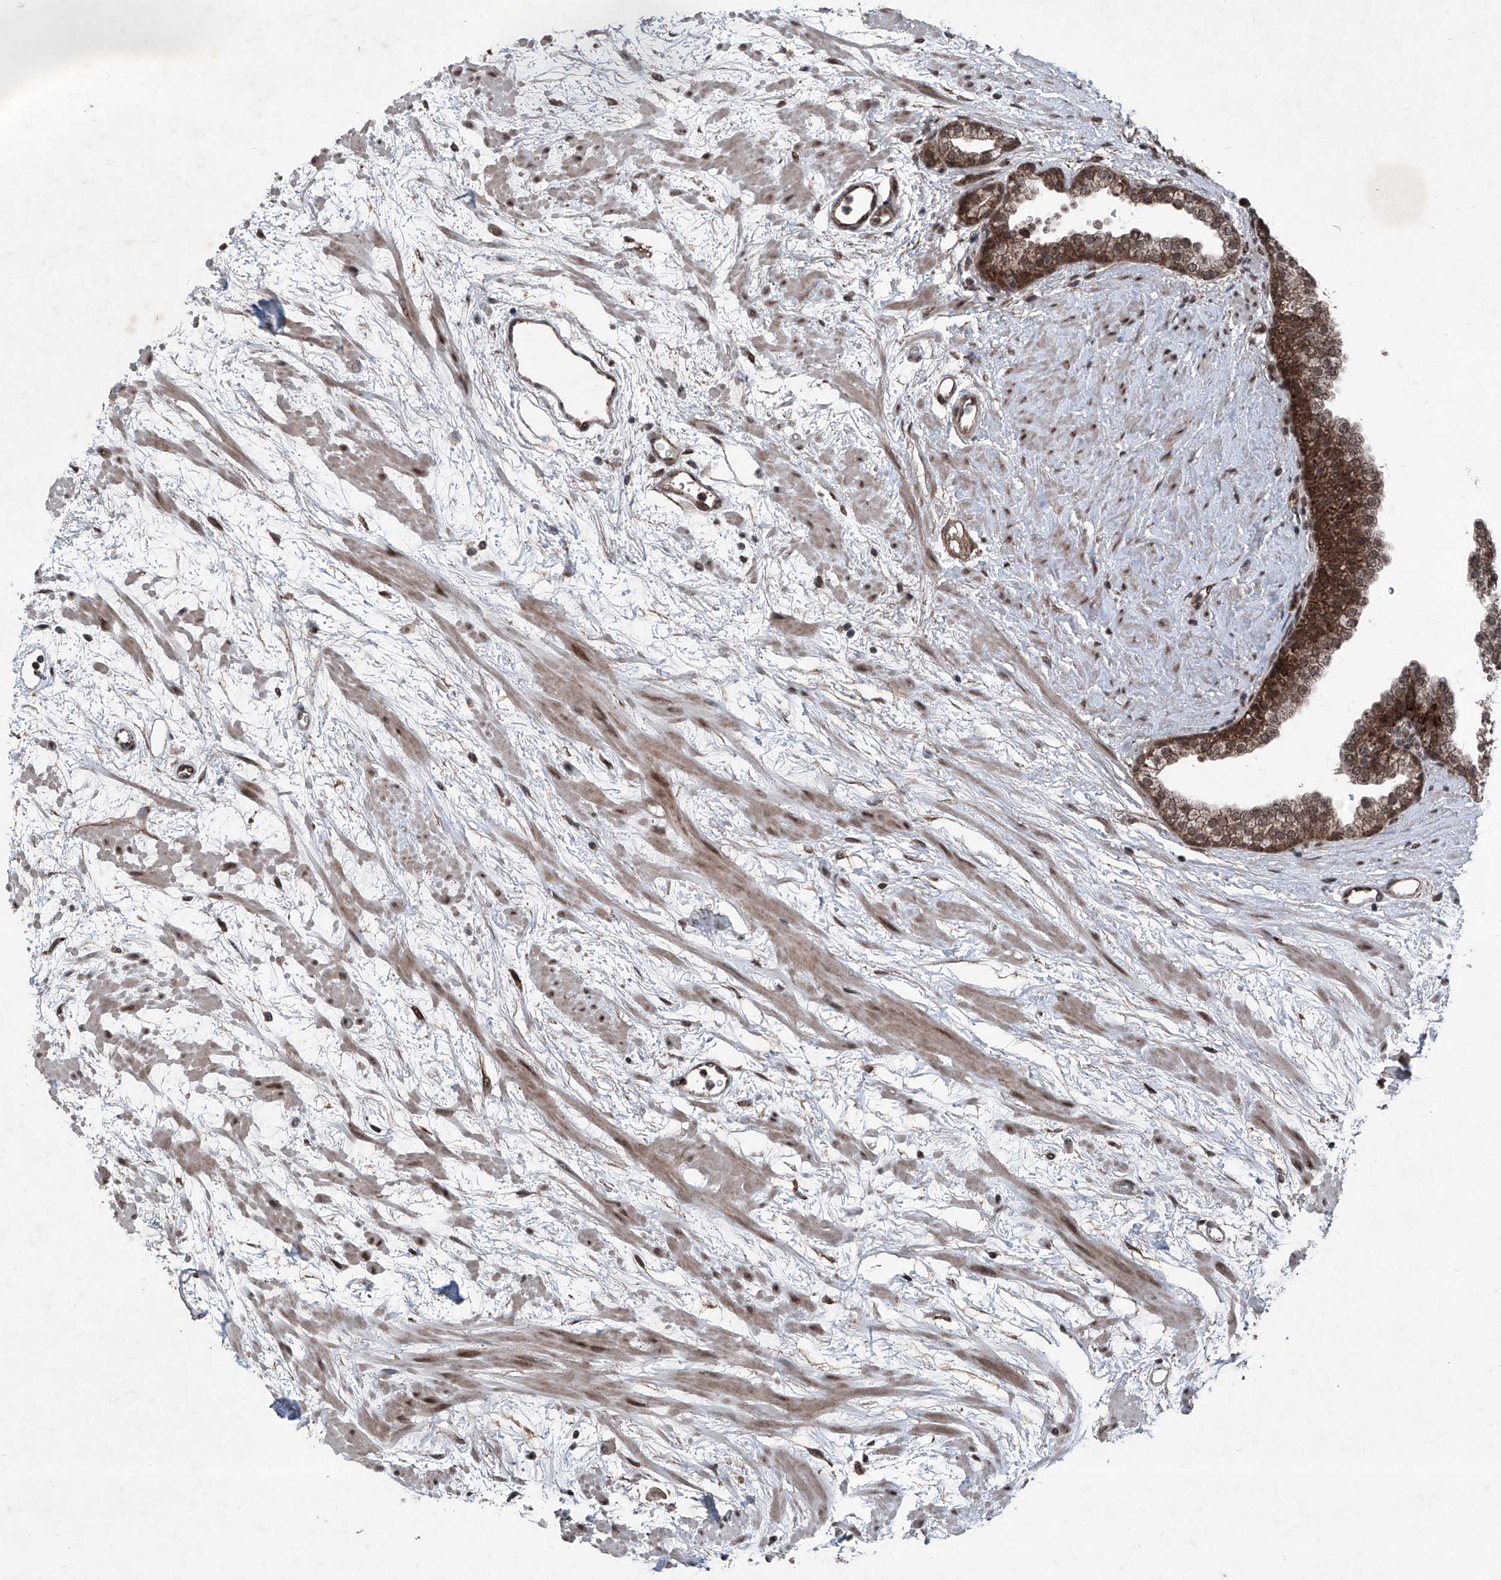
{"staining": {"intensity": "strong", "quantity": ">75%", "location": "cytoplasmic/membranous"}, "tissue": "prostate", "cell_type": "Glandular cells", "image_type": "normal", "snomed": [{"axis": "morphology", "description": "Normal tissue, NOS"}, {"axis": "topography", "description": "Prostate"}], "caption": "Strong cytoplasmic/membranous protein expression is seen in about >75% of glandular cells in prostate.", "gene": "COA7", "patient": {"sex": "male", "age": 48}}